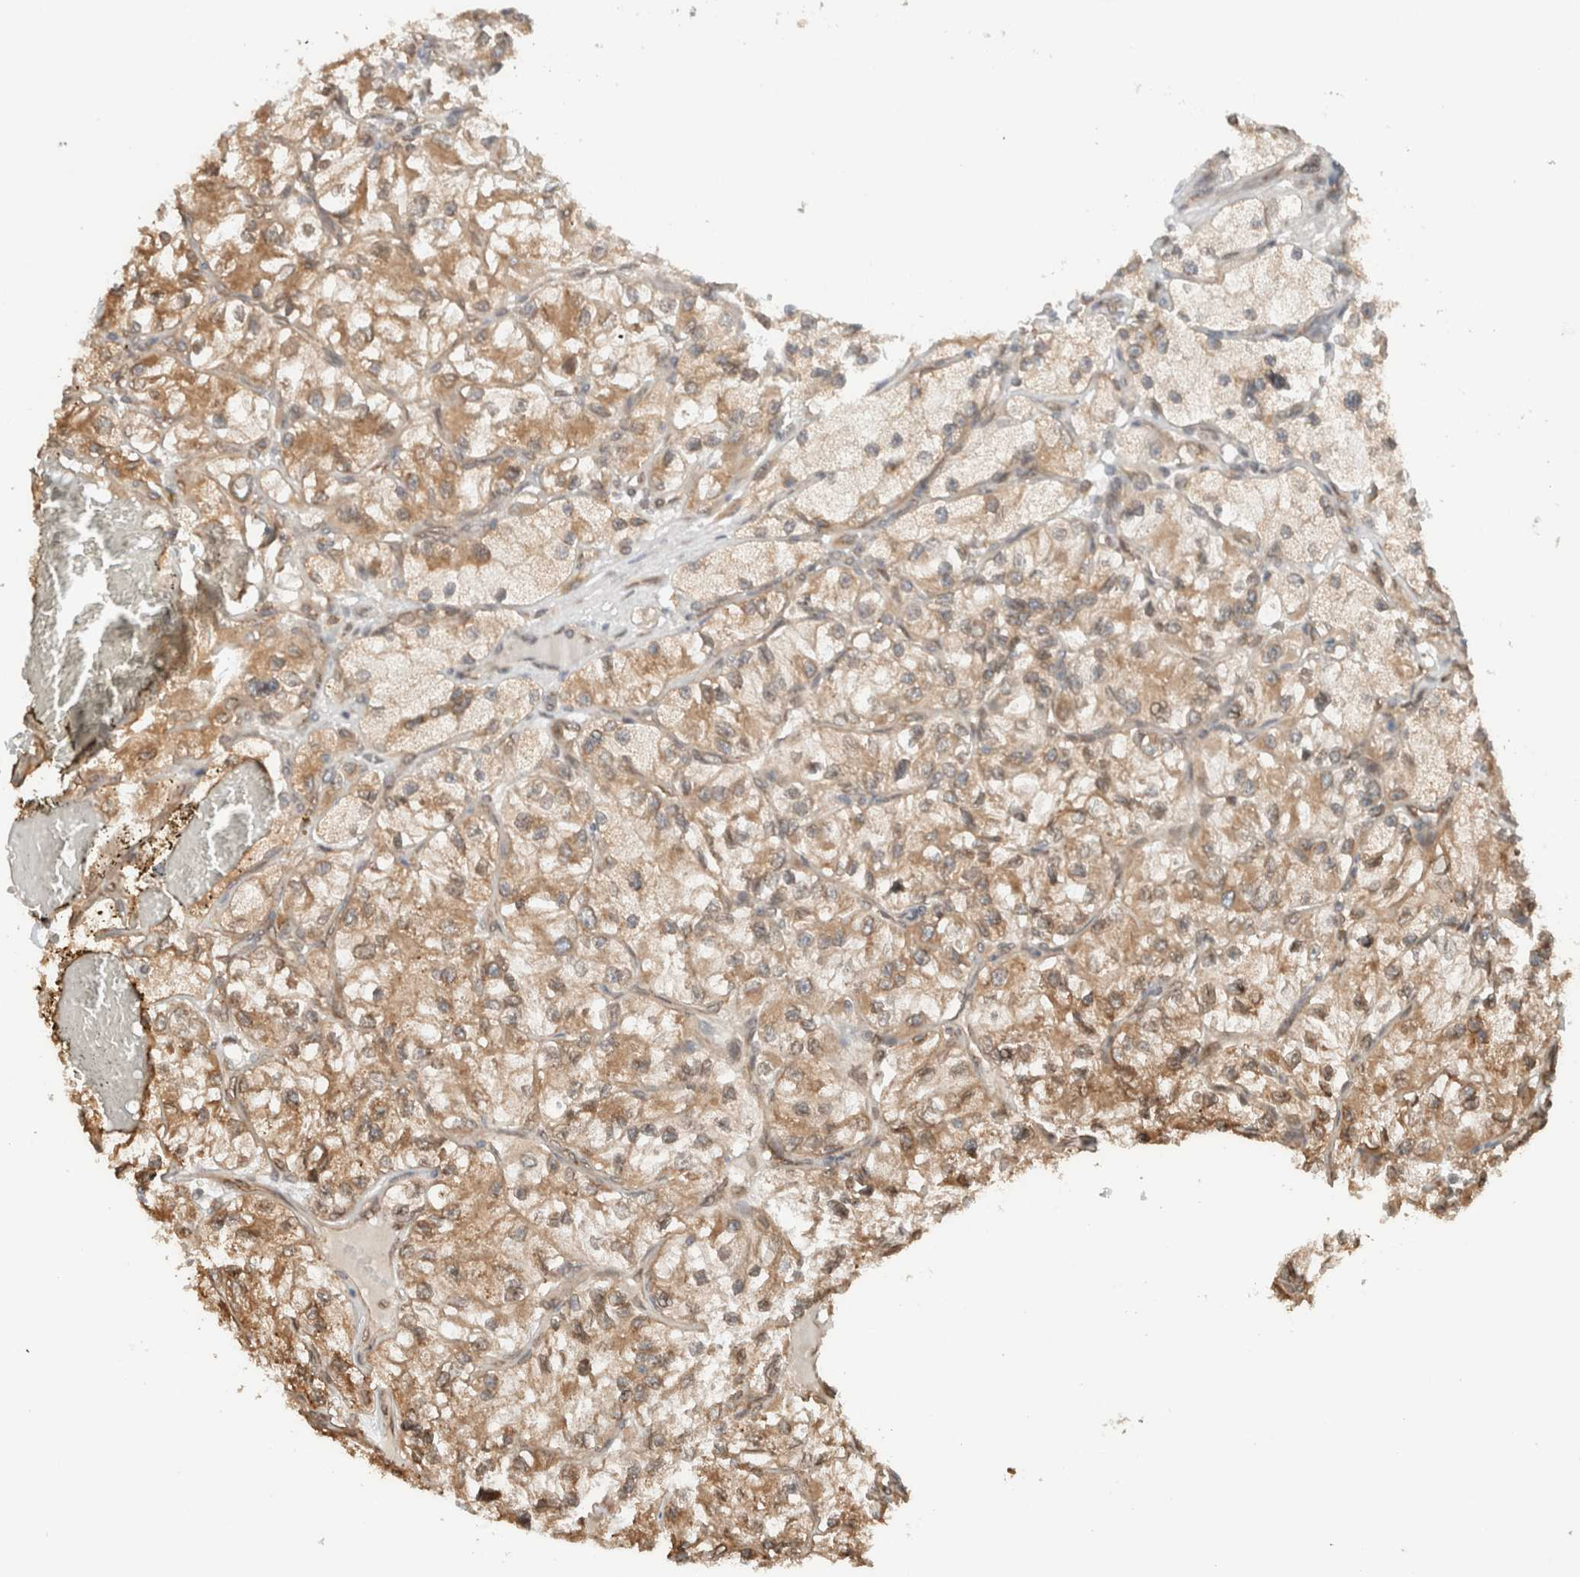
{"staining": {"intensity": "moderate", "quantity": ">75%", "location": "cytoplasmic/membranous"}, "tissue": "renal cancer", "cell_type": "Tumor cells", "image_type": "cancer", "snomed": [{"axis": "morphology", "description": "Adenocarcinoma, NOS"}, {"axis": "topography", "description": "Kidney"}], "caption": "Immunohistochemistry (IHC) micrograph of neoplastic tissue: human renal adenocarcinoma stained using immunohistochemistry (IHC) exhibits medium levels of moderate protein expression localized specifically in the cytoplasmic/membranous of tumor cells, appearing as a cytoplasmic/membranous brown color.", "gene": "ARFGEF2", "patient": {"sex": "female", "age": 57}}